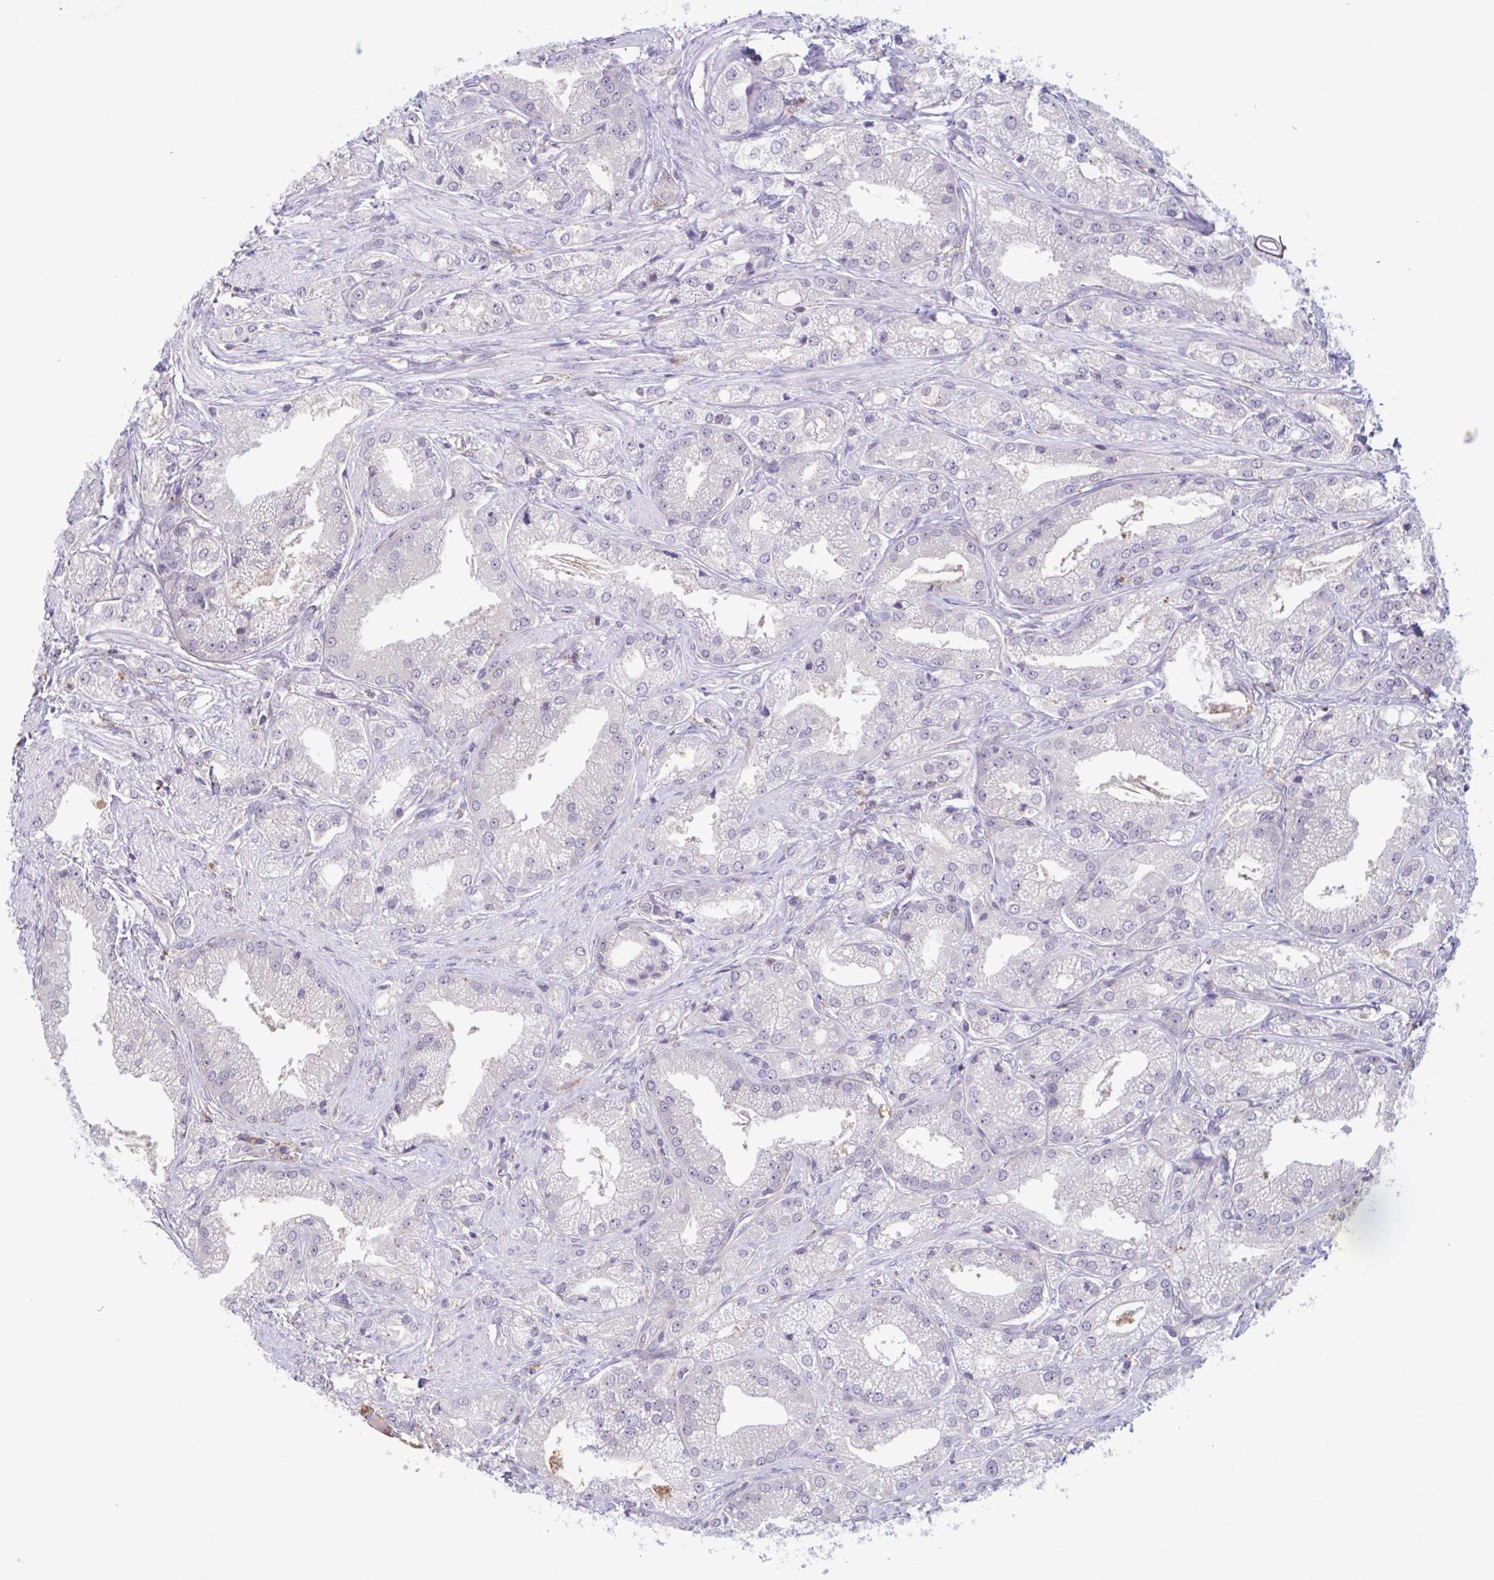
{"staining": {"intensity": "negative", "quantity": "none", "location": "none"}, "tissue": "prostate cancer", "cell_type": "Tumor cells", "image_type": "cancer", "snomed": [{"axis": "morphology", "description": "Adenocarcinoma, High grade"}, {"axis": "topography", "description": "Prostate"}], "caption": "IHC histopathology image of human high-grade adenocarcinoma (prostate) stained for a protein (brown), which displays no positivity in tumor cells. The staining is performed using DAB (3,3'-diaminobenzidine) brown chromogen with nuclei counter-stained in using hematoxylin.", "gene": "ADAT3", "patient": {"sex": "male", "age": 61}}